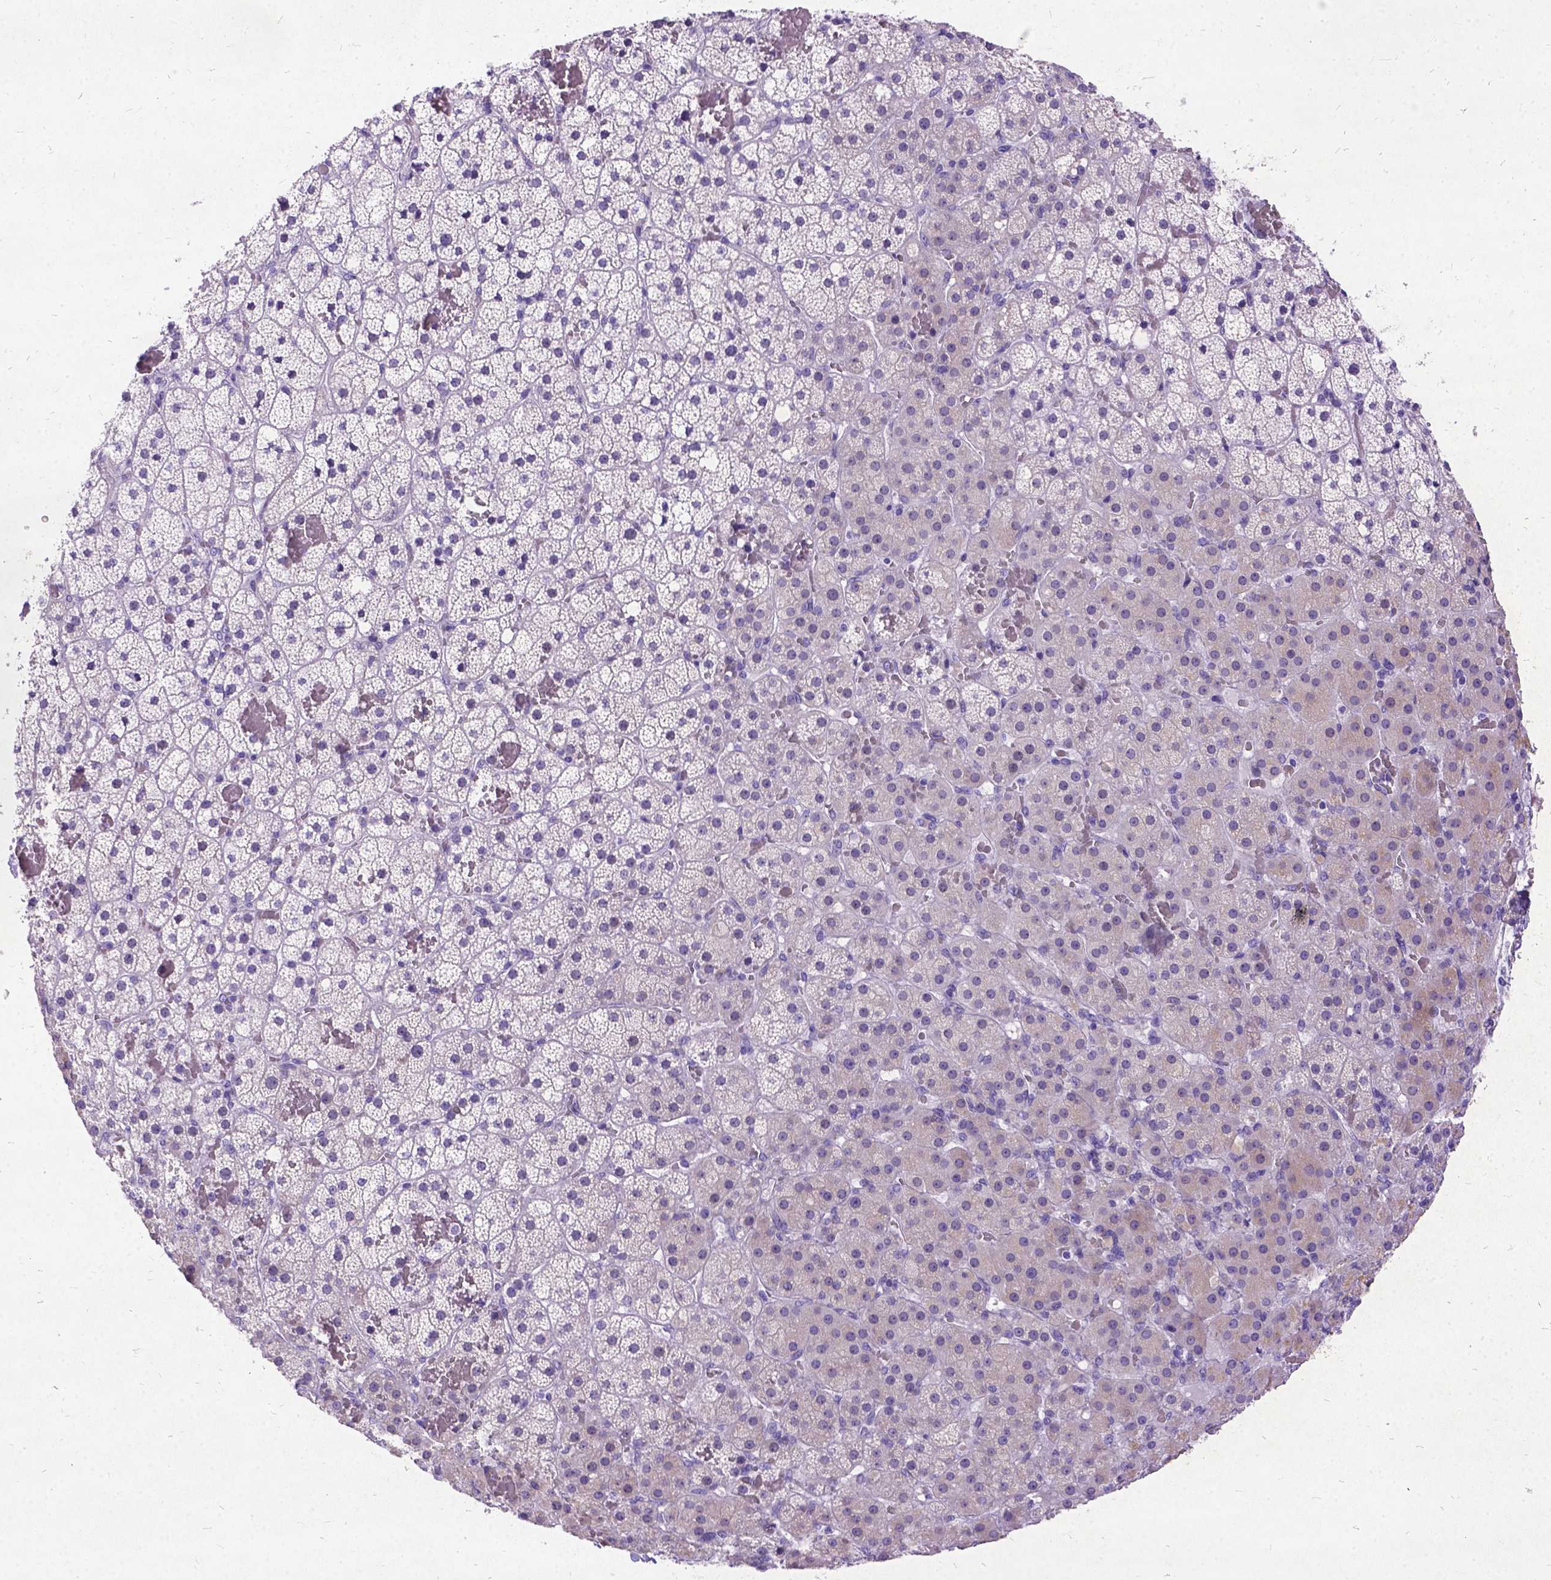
{"staining": {"intensity": "weak", "quantity": "<25%", "location": "cytoplasmic/membranous"}, "tissue": "adrenal gland", "cell_type": "Glandular cells", "image_type": "normal", "snomed": [{"axis": "morphology", "description": "Normal tissue, NOS"}, {"axis": "topography", "description": "Adrenal gland"}], "caption": "Protein analysis of benign adrenal gland exhibits no significant positivity in glandular cells. (DAB IHC with hematoxylin counter stain).", "gene": "NEUROD4", "patient": {"sex": "male", "age": 53}}